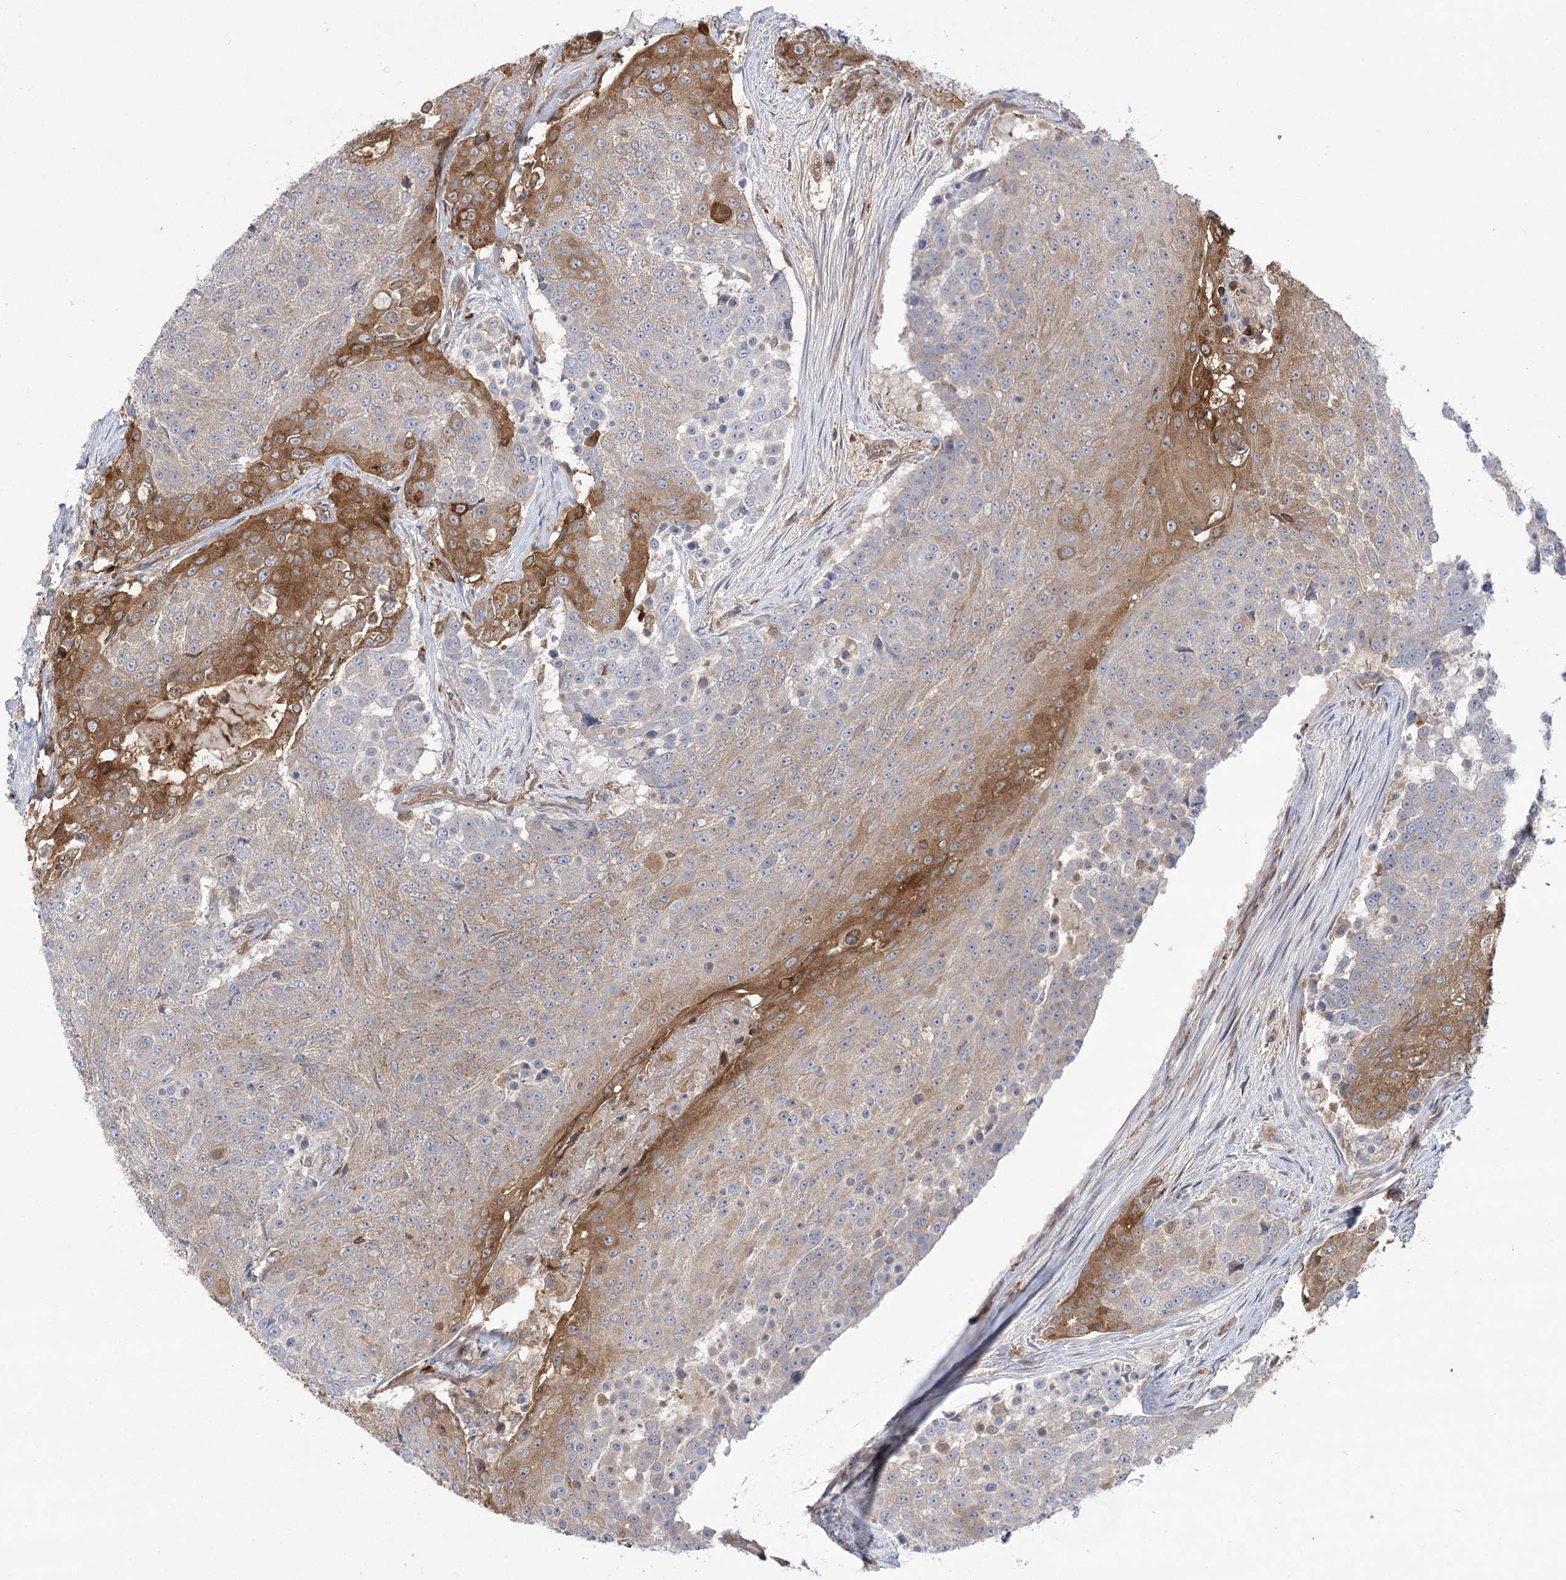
{"staining": {"intensity": "strong", "quantity": "<25%", "location": "cytoplasmic/membranous"}, "tissue": "urothelial cancer", "cell_type": "Tumor cells", "image_type": "cancer", "snomed": [{"axis": "morphology", "description": "Urothelial carcinoma, High grade"}, {"axis": "topography", "description": "Urinary bladder"}], "caption": "Tumor cells exhibit medium levels of strong cytoplasmic/membranous staining in approximately <25% of cells in urothelial cancer. Nuclei are stained in blue.", "gene": "VPS37B", "patient": {"sex": "female", "age": 63}}